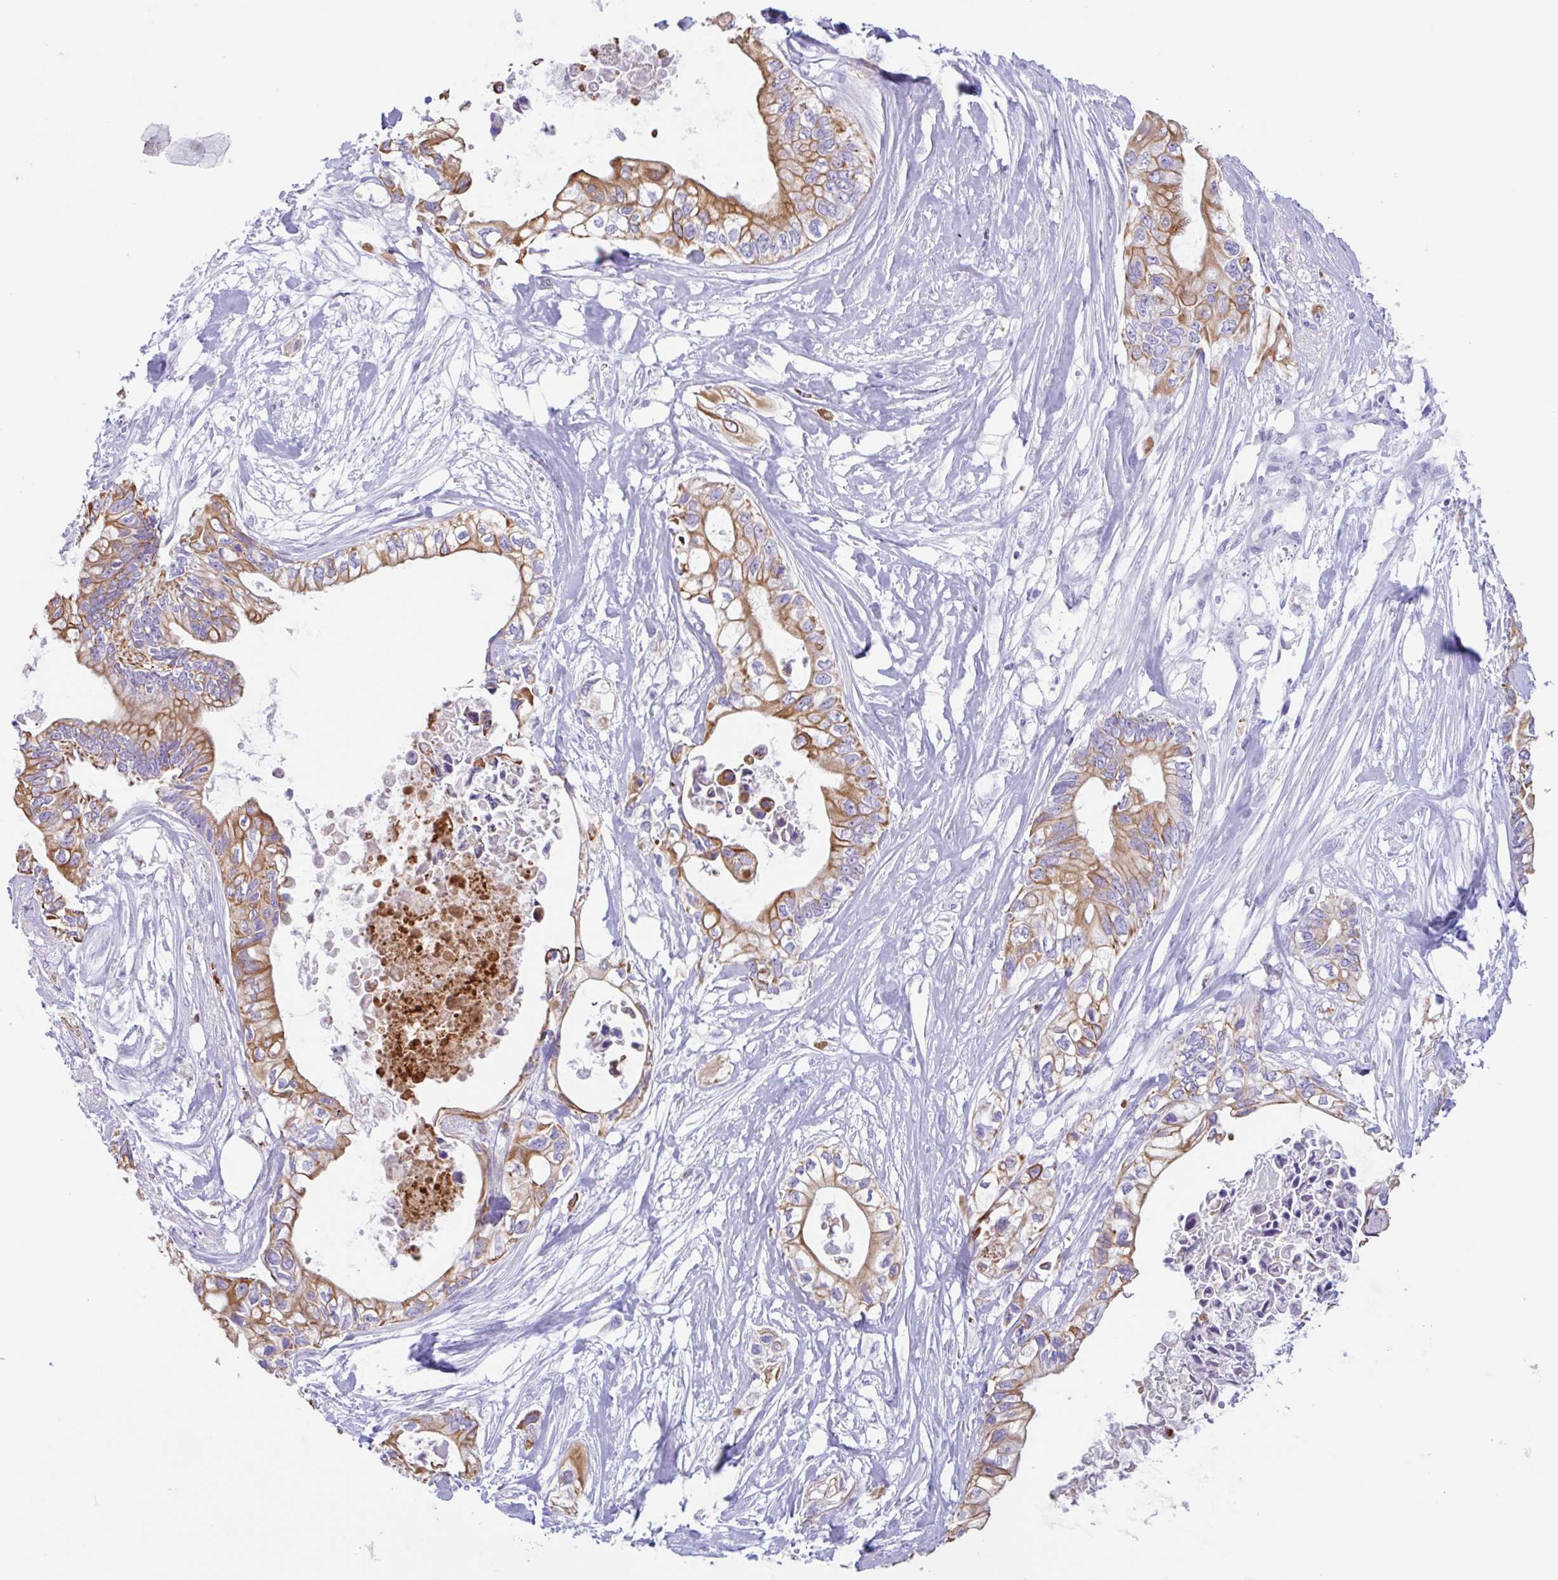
{"staining": {"intensity": "moderate", "quantity": ">75%", "location": "cytoplasmic/membranous"}, "tissue": "pancreatic cancer", "cell_type": "Tumor cells", "image_type": "cancer", "snomed": [{"axis": "morphology", "description": "Adenocarcinoma, NOS"}, {"axis": "topography", "description": "Pancreas"}], "caption": "Human pancreatic adenocarcinoma stained with a brown dye shows moderate cytoplasmic/membranous positive expression in about >75% of tumor cells.", "gene": "DTWD2", "patient": {"sex": "female", "age": 63}}